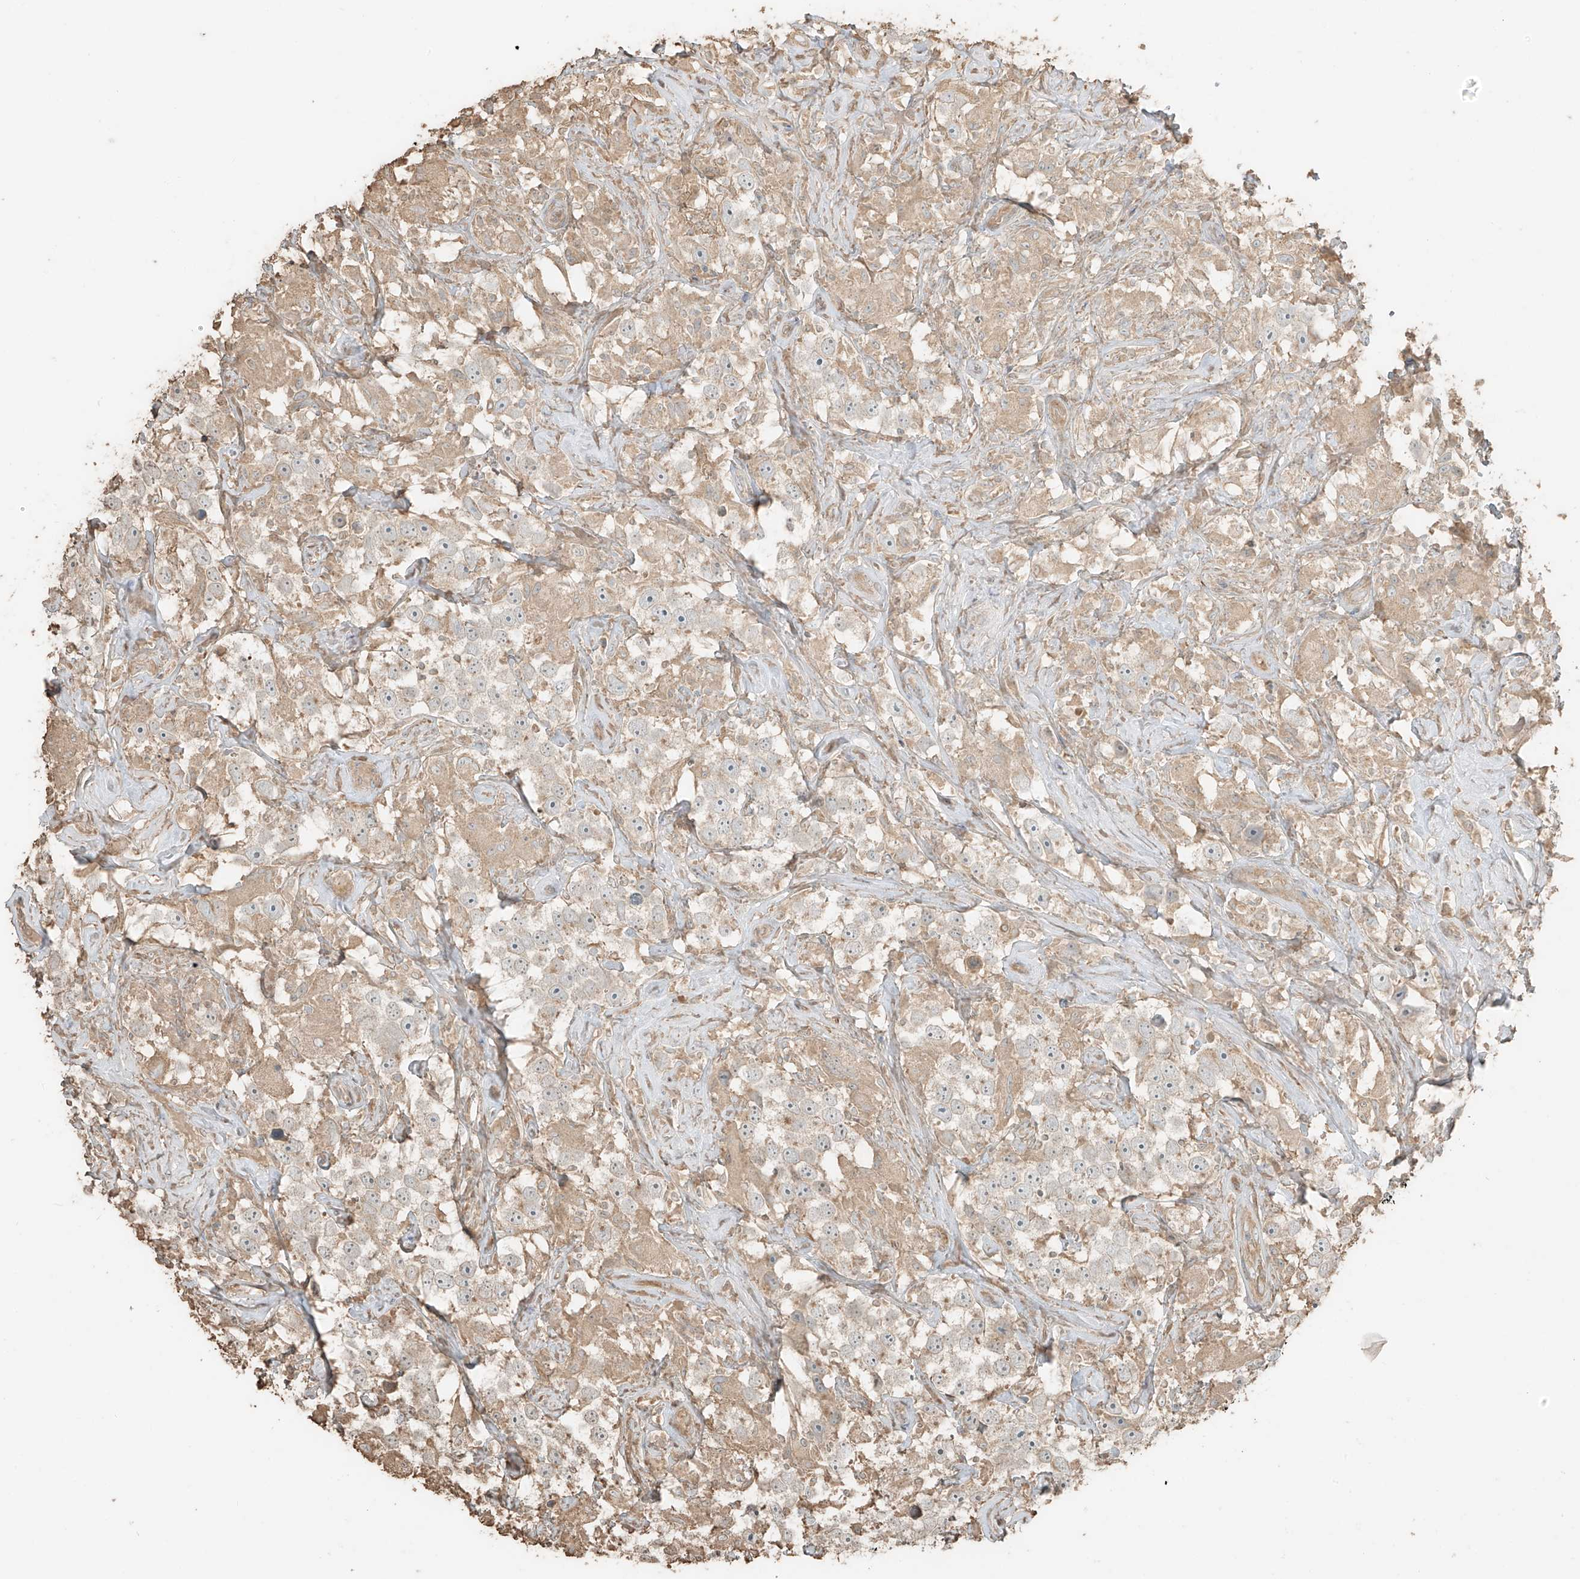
{"staining": {"intensity": "weak", "quantity": "<25%", "location": "cytoplasmic/membranous"}, "tissue": "testis cancer", "cell_type": "Tumor cells", "image_type": "cancer", "snomed": [{"axis": "morphology", "description": "Seminoma, NOS"}, {"axis": "topography", "description": "Testis"}], "caption": "Tumor cells are negative for protein expression in human testis cancer (seminoma).", "gene": "RFTN2", "patient": {"sex": "male", "age": 49}}